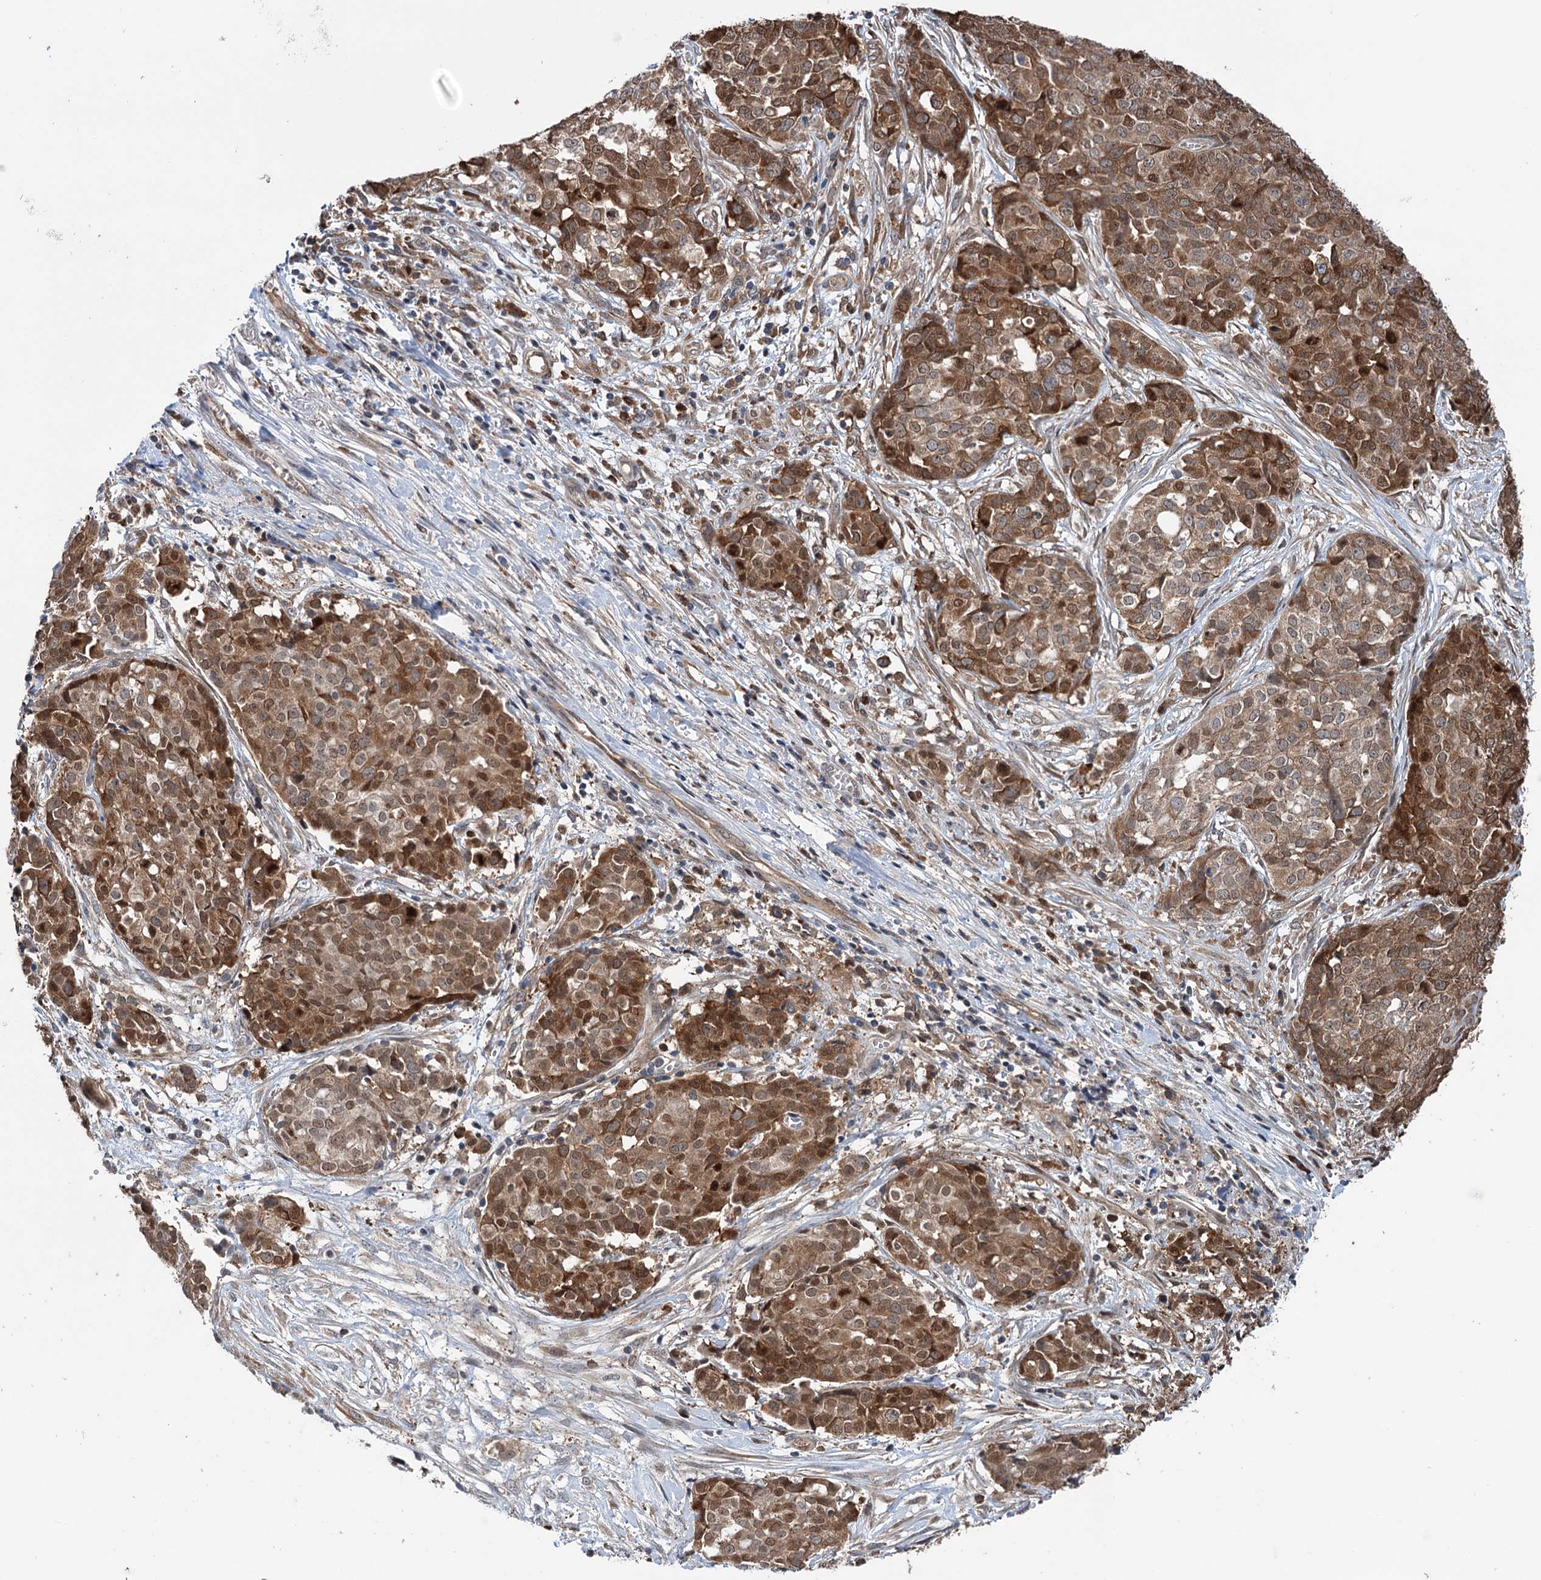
{"staining": {"intensity": "moderate", "quantity": ">75%", "location": "cytoplasmic/membranous,nuclear"}, "tissue": "ovarian cancer", "cell_type": "Tumor cells", "image_type": "cancer", "snomed": [{"axis": "morphology", "description": "Cystadenocarcinoma, serous, NOS"}, {"axis": "topography", "description": "Soft tissue"}, {"axis": "topography", "description": "Ovary"}], "caption": "This photomicrograph demonstrates serous cystadenocarcinoma (ovarian) stained with IHC to label a protein in brown. The cytoplasmic/membranous and nuclear of tumor cells show moderate positivity for the protein. Nuclei are counter-stained blue.", "gene": "NCAPD2", "patient": {"sex": "female", "age": 57}}